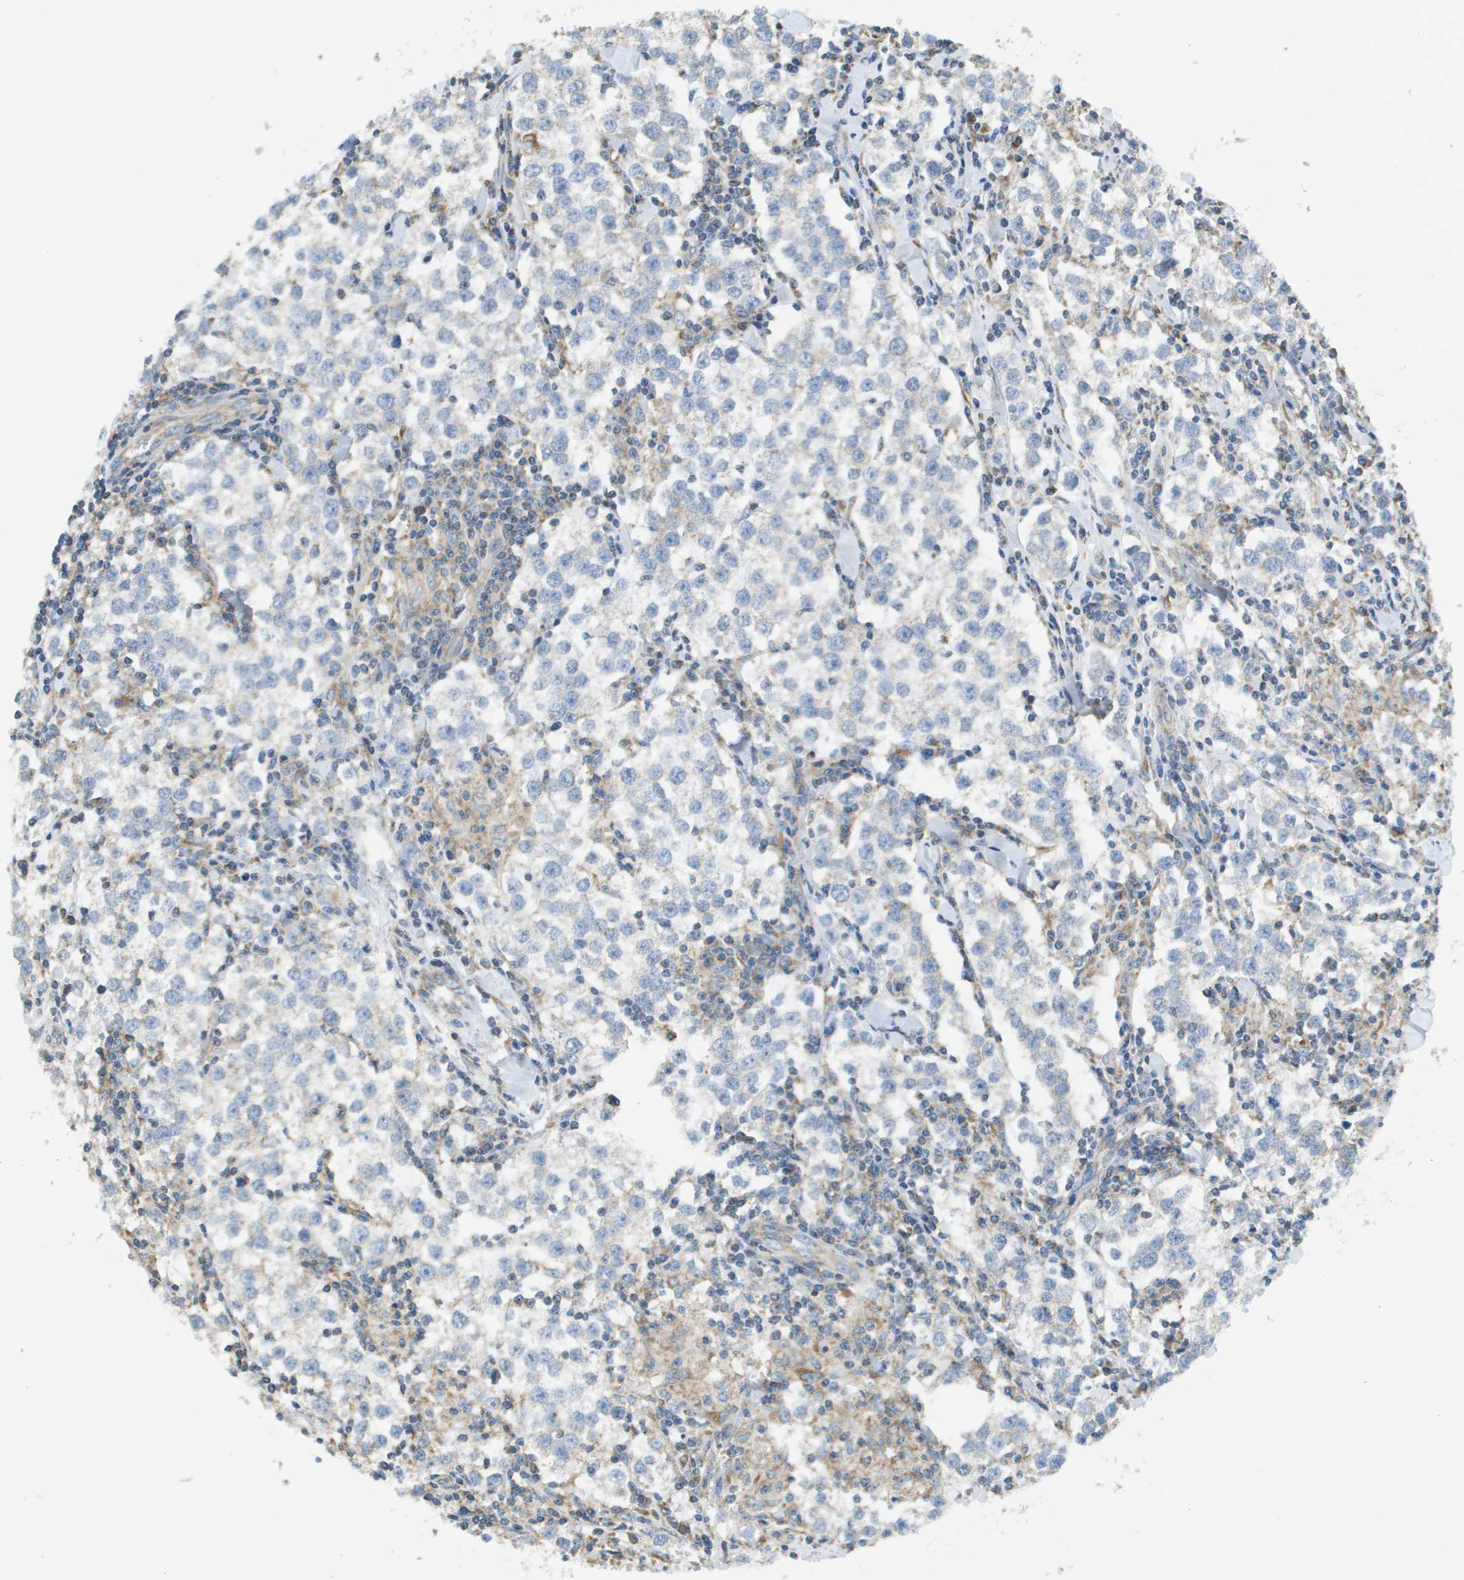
{"staining": {"intensity": "negative", "quantity": "none", "location": "none"}, "tissue": "testis cancer", "cell_type": "Tumor cells", "image_type": "cancer", "snomed": [{"axis": "morphology", "description": "Seminoma, NOS"}, {"axis": "morphology", "description": "Carcinoma, Embryonal, NOS"}, {"axis": "topography", "description": "Testis"}], "caption": "A high-resolution photomicrograph shows immunohistochemistry (IHC) staining of testis cancer, which shows no significant expression in tumor cells.", "gene": "TAOK3", "patient": {"sex": "male", "age": 36}}